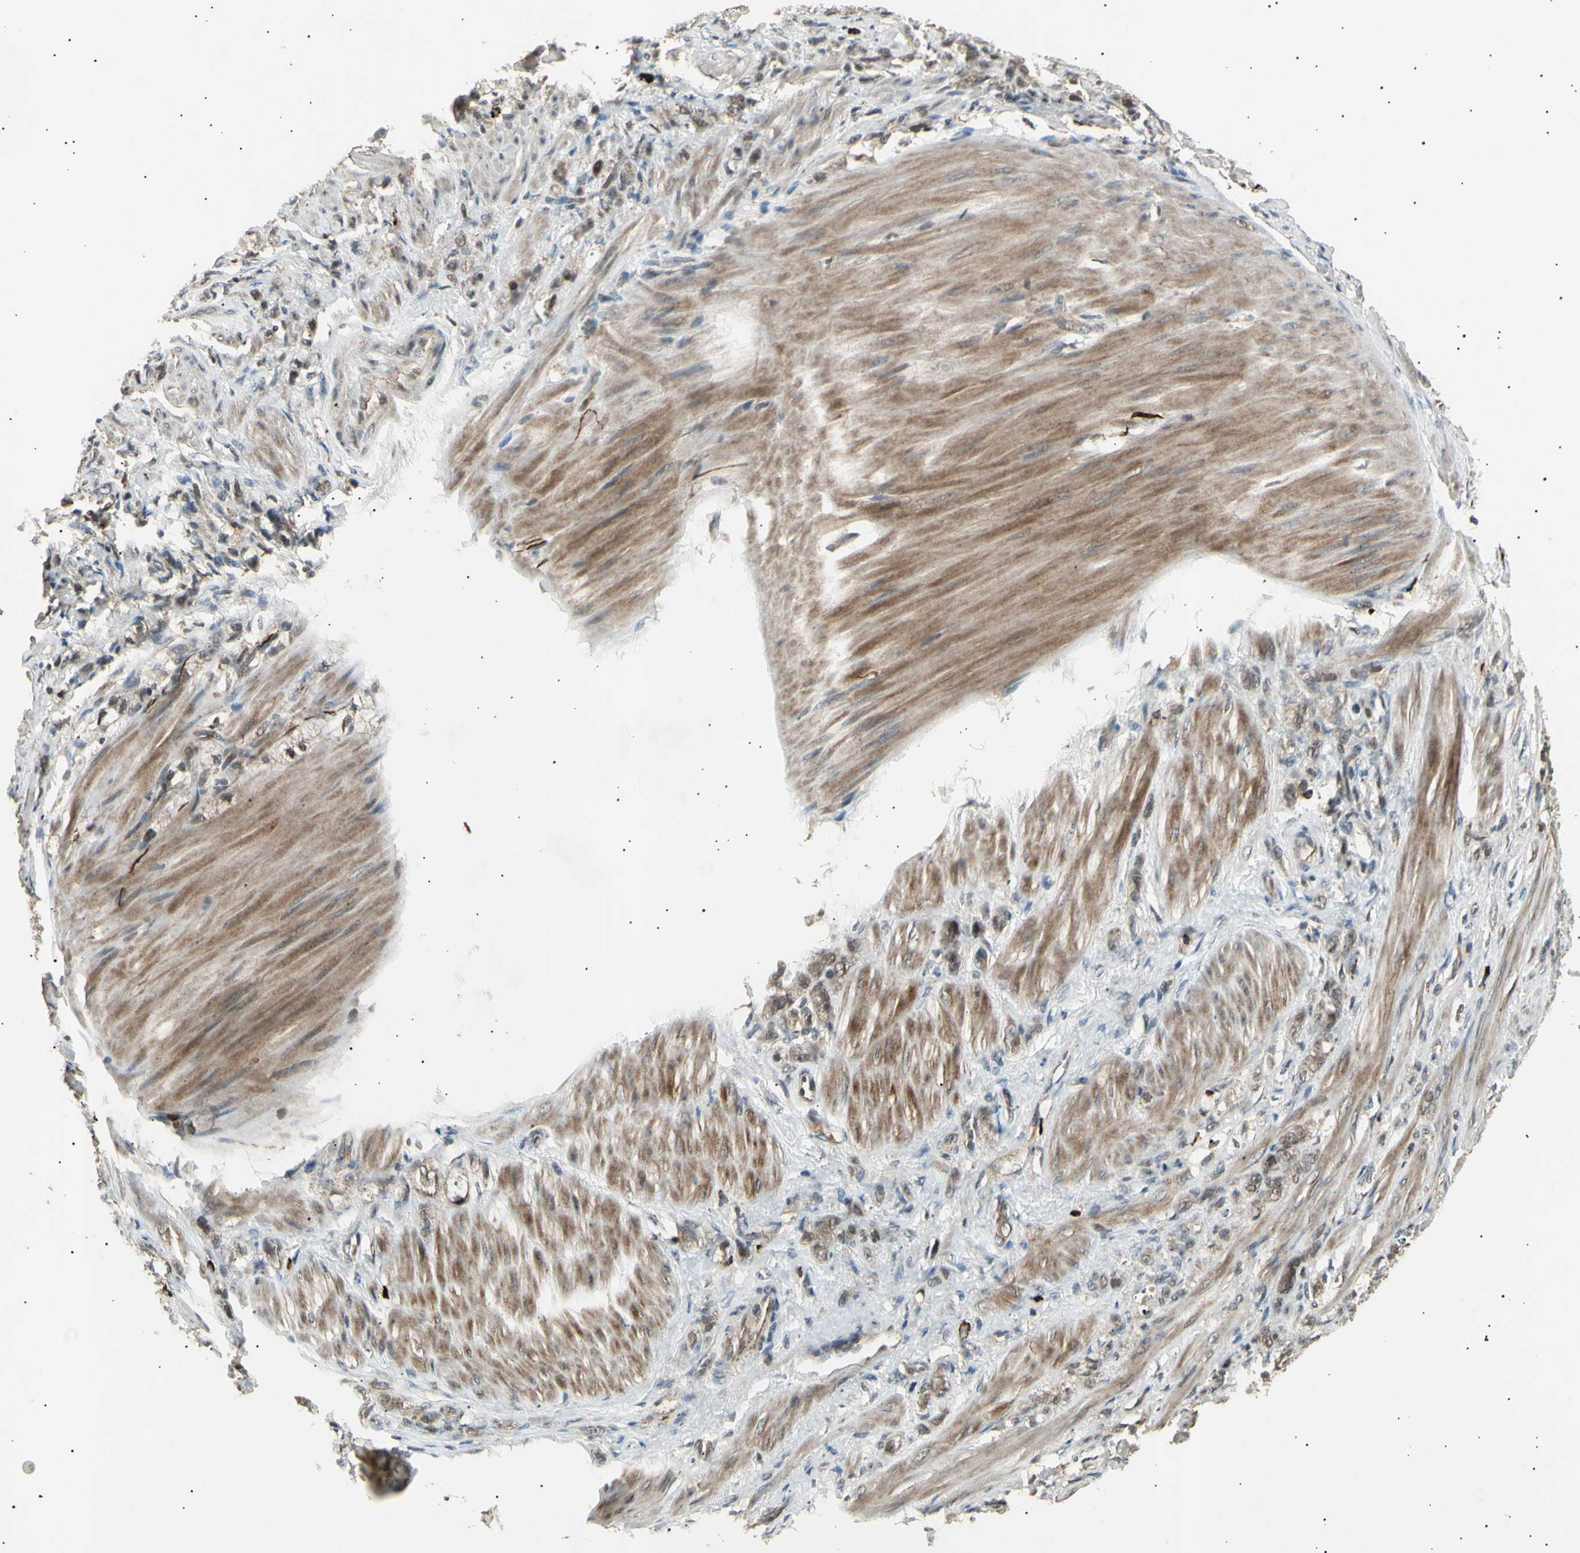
{"staining": {"intensity": "weak", "quantity": ">75%", "location": "cytoplasmic/membranous,nuclear"}, "tissue": "stomach cancer", "cell_type": "Tumor cells", "image_type": "cancer", "snomed": [{"axis": "morphology", "description": "Adenocarcinoma, NOS"}, {"axis": "topography", "description": "Stomach"}], "caption": "Stomach cancer (adenocarcinoma) tissue displays weak cytoplasmic/membranous and nuclear positivity in approximately >75% of tumor cells The protein of interest is shown in brown color, while the nuclei are stained blue.", "gene": "NUAK2", "patient": {"sex": "male", "age": 82}}